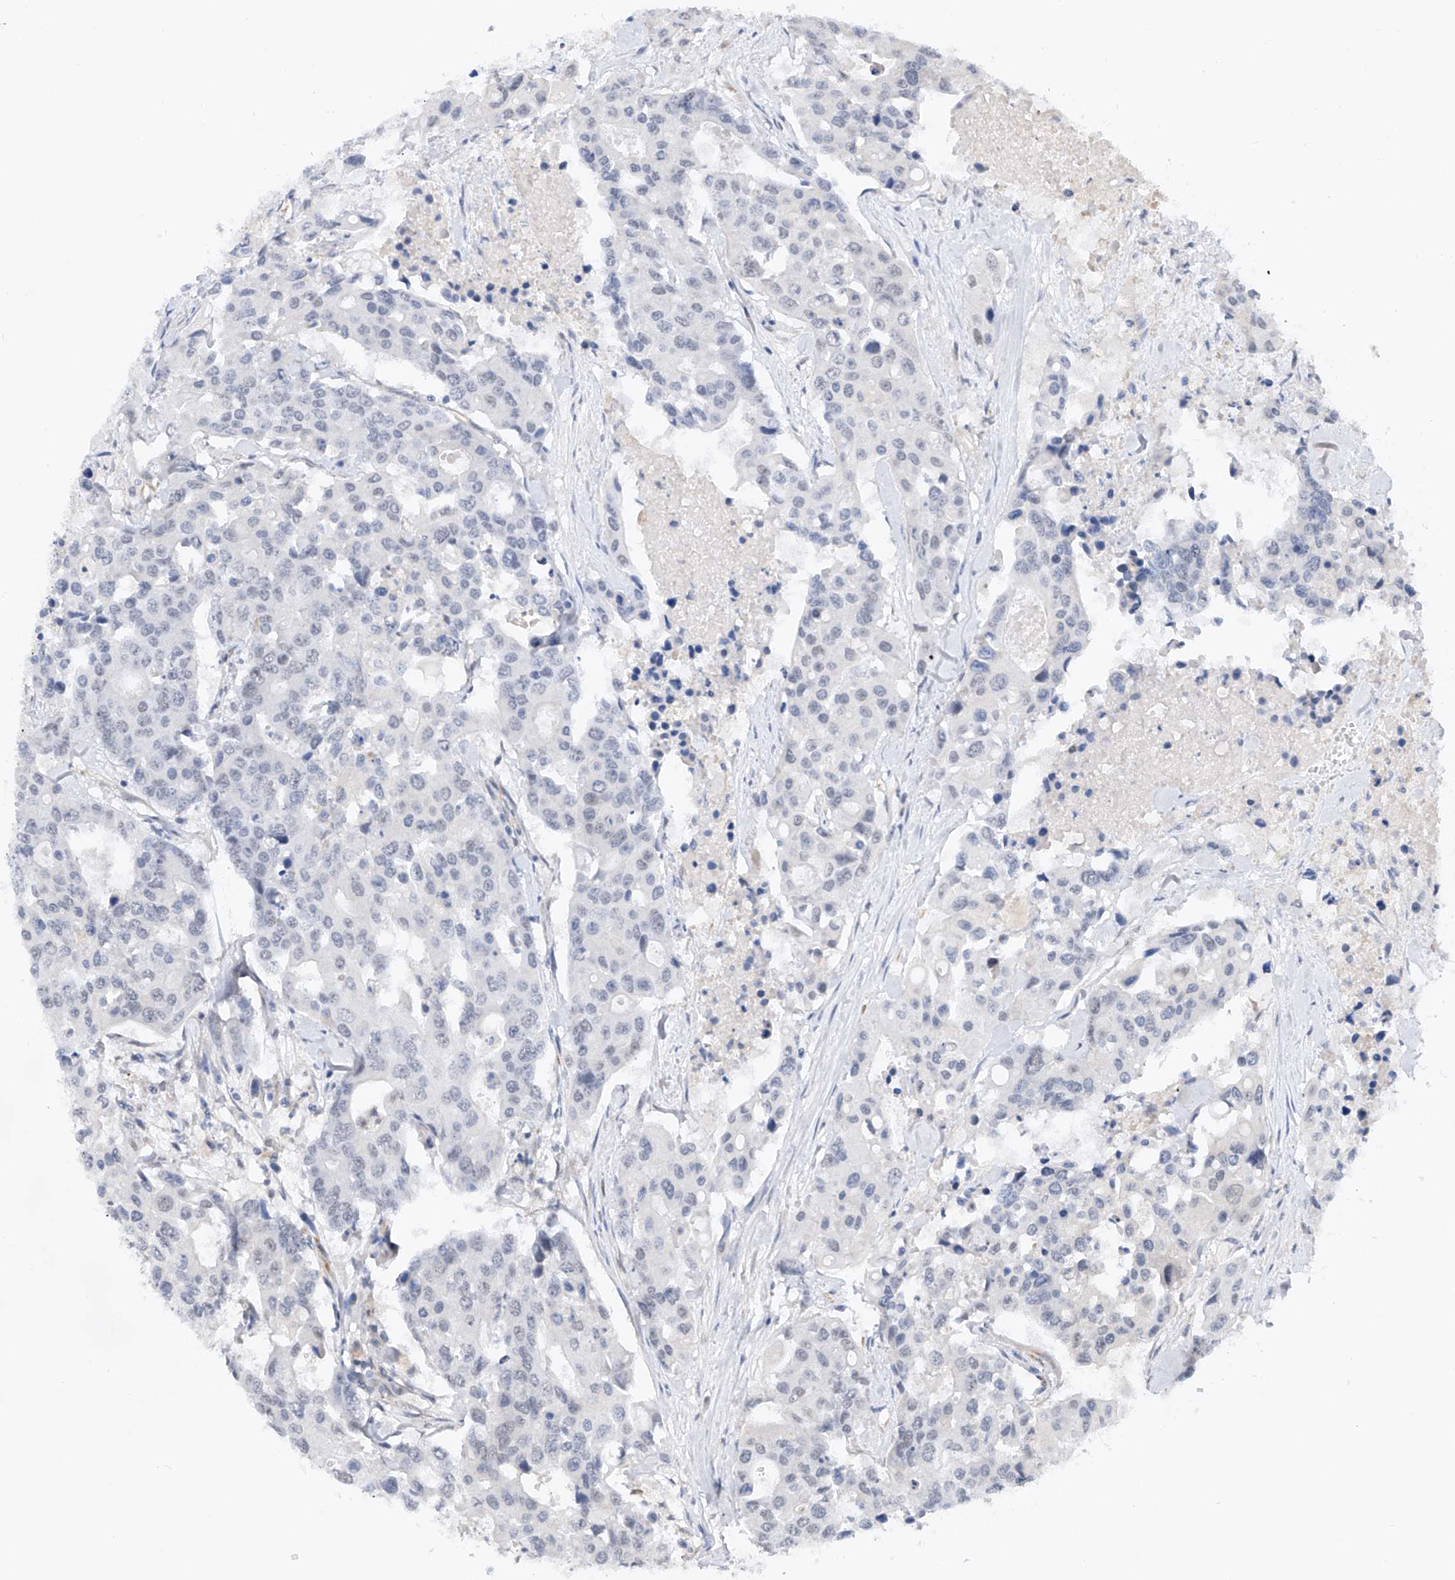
{"staining": {"intensity": "weak", "quantity": "<25%", "location": "nuclear"}, "tissue": "colorectal cancer", "cell_type": "Tumor cells", "image_type": "cancer", "snomed": [{"axis": "morphology", "description": "Adenocarcinoma, NOS"}, {"axis": "topography", "description": "Colon"}], "caption": "DAB (3,3'-diaminobenzidine) immunohistochemical staining of human colorectal cancer exhibits no significant expression in tumor cells.", "gene": "AMD1", "patient": {"sex": "male", "age": 77}}